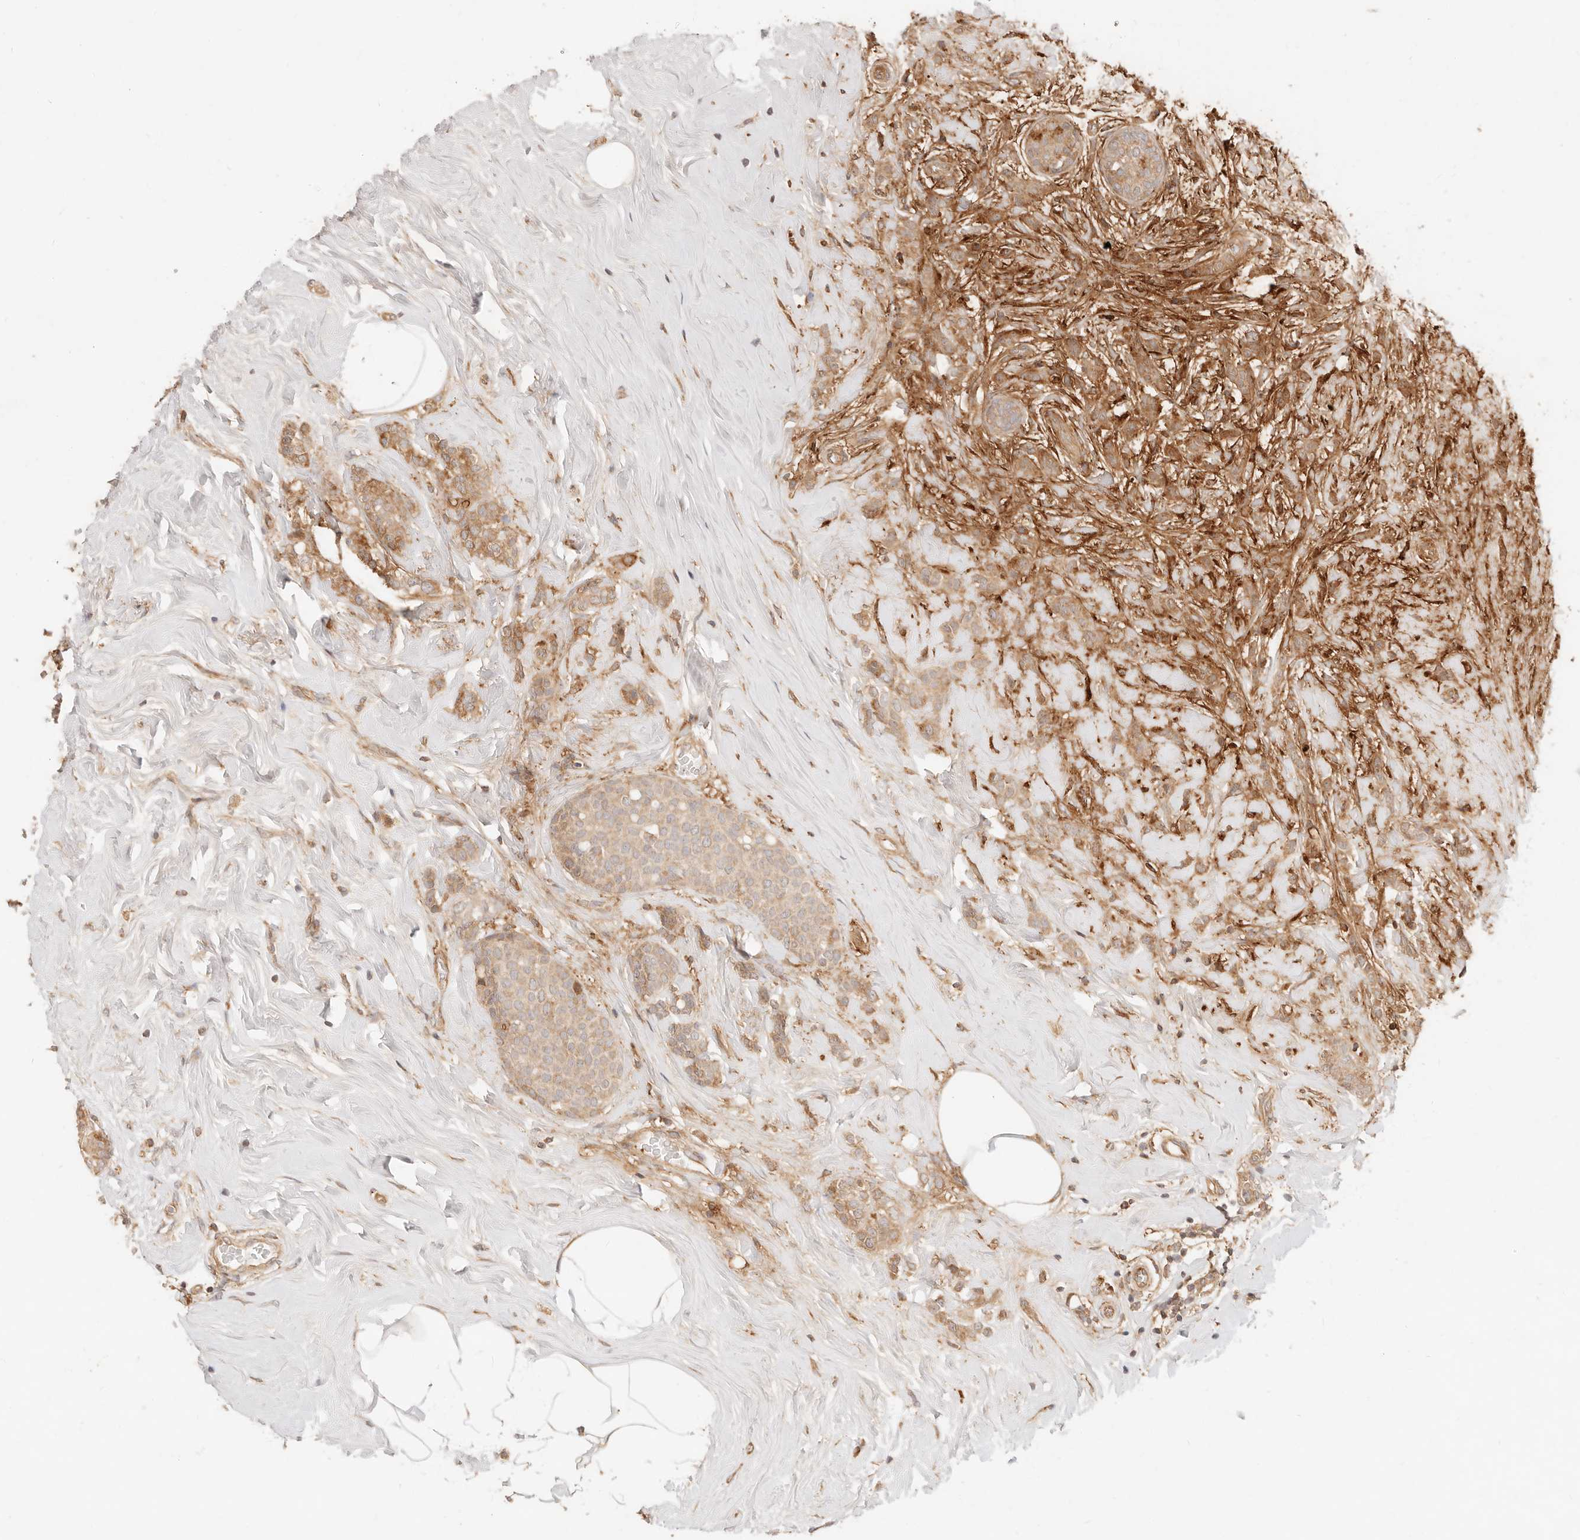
{"staining": {"intensity": "moderate", "quantity": ">75%", "location": "cytoplasmic/membranous"}, "tissue": "breast cancer", "cell_type": "Tumor cells", "image_type": "cancer", "snomed": [{"axis": "morphology", "description": "Lobular carcinoma, in situ"}, {"axis": "morphology", "description": "Lobular carcinoma"}, {"axis": "topography", "description": "Breast"}], "caption": "IHC histopathology image of neoplastic tissue: breast cancer stained using immunohistochemistry (IHC) shows medium levels of moderate protein expression localized specifically in the cytoplasmic/membranous of tumor cells, appearing as a cytoplasmic/membranous brown color.", "gene": "UBXN10", "patient": {"sex": "female", "age": 41}}